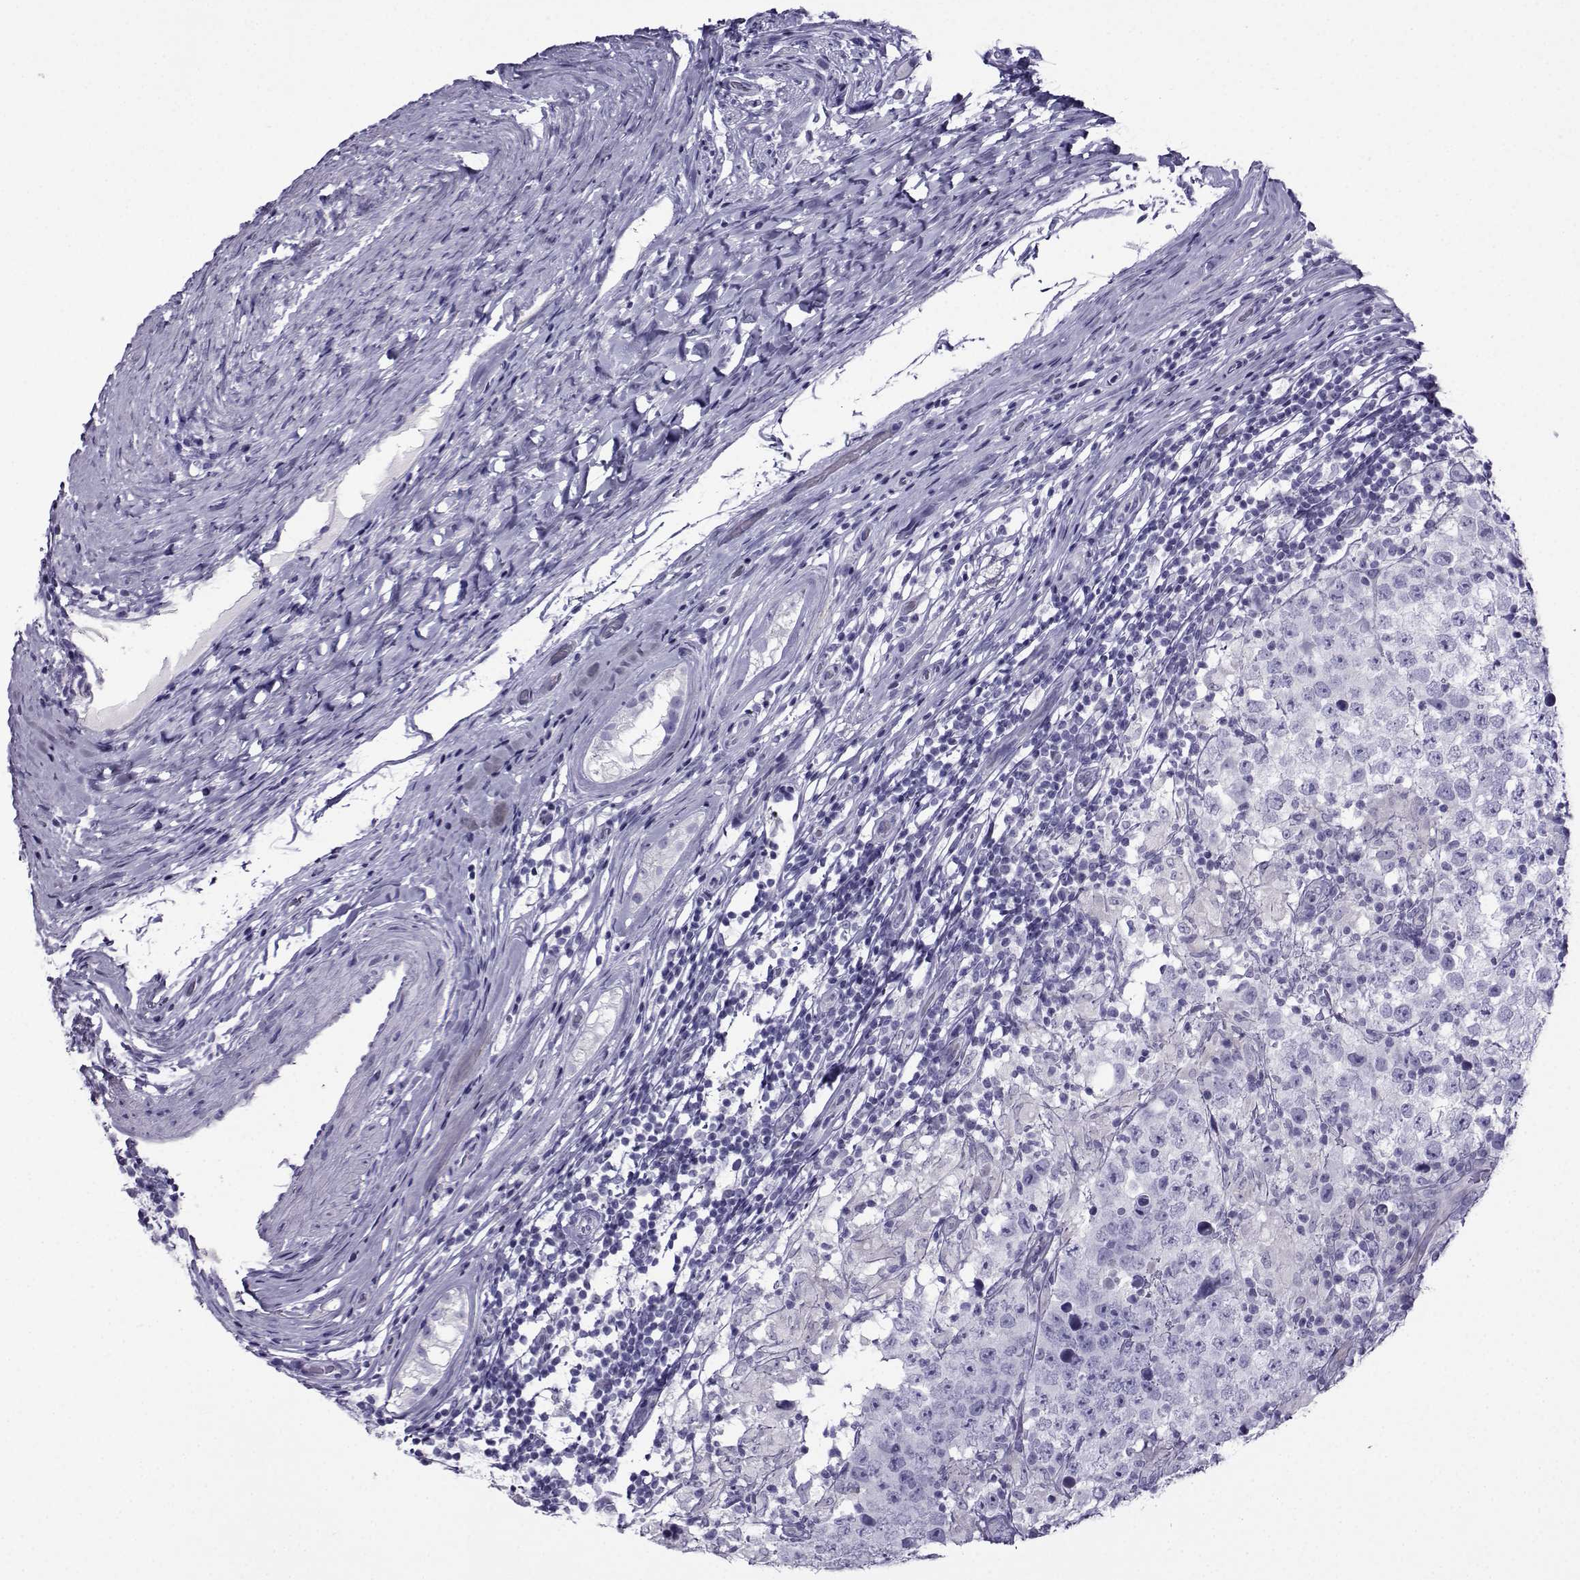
{"staining": {"intensity": "negative", "quantity": "none", "location": "none"}, "tissue": "testis cancer", "cell_type": "Tumor cells", "image_type": "cancer", "snomed": [{"axis": "morphology", "description": "Seminoma, NOS"}, {"axis": "morphology", "description": "Carcinoma, Embryonal, NOS"}, {"axis": "topography", "description": "Testis"}], "caption": "A high-resolution micrograph shows immunohistochemistry staining of testis cancer (seminoma), which exhibits no significant staining in tumor cells.", "gene": "CRYBB1", "patient": {"sex": "male", "age": 41}}